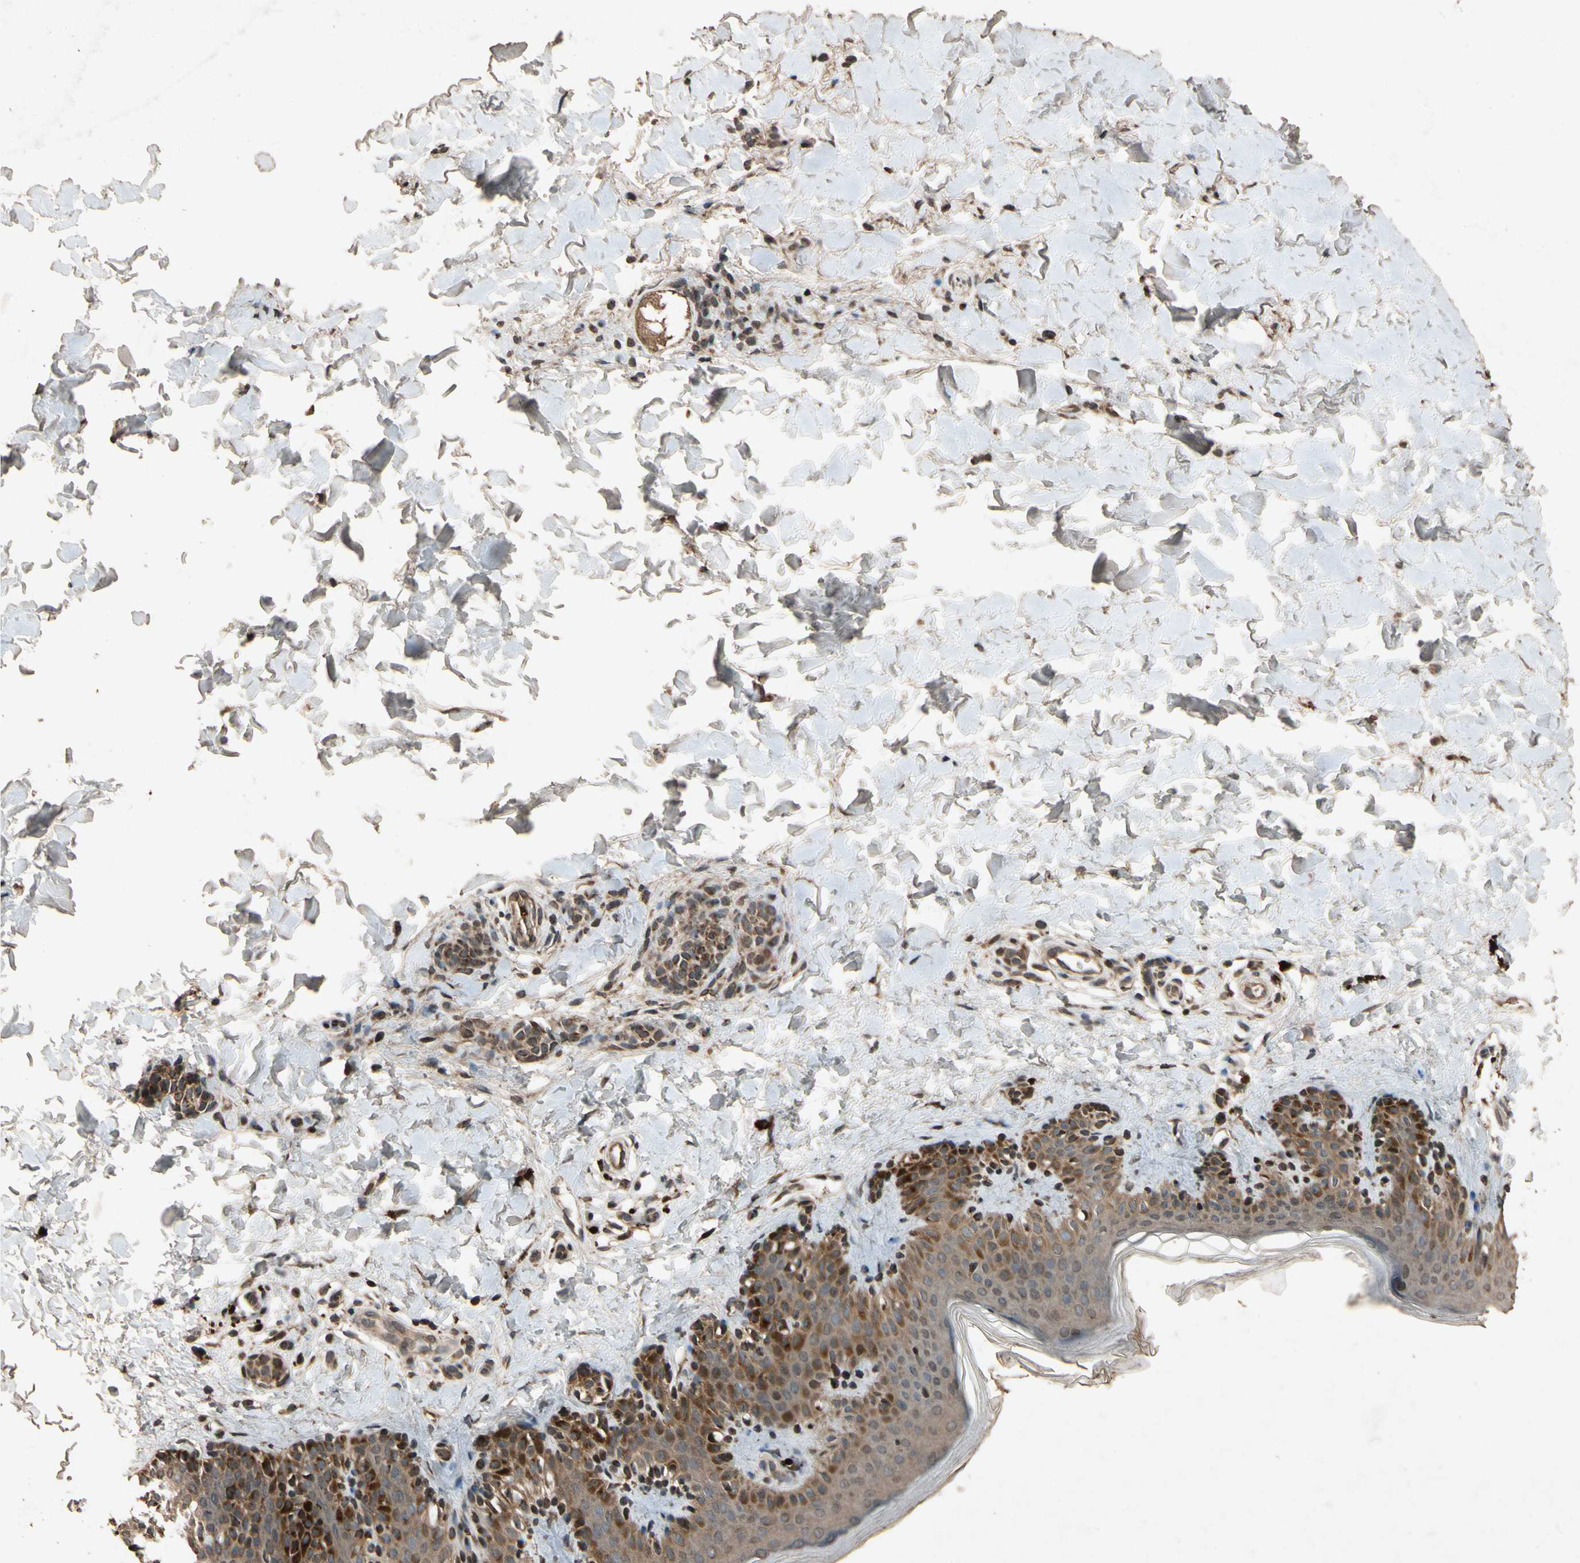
{"staining": {"intensity": "strong", "quantity": ">75%", "location": "cytoplasmic/membranous"}, "tissue": "skin", "cell_type": "Fibroblasts", "image_type": "normal", "snomed": [{"axis": "morphology", "description": "Normal tissue, NOS"}, {"axis": "topography", "description": "Skin"}], "caption": "A micrograph showing strong cytoplasmic/membranous expression in about >75% of fibroblasts in normal skin, as visualized by brown immunohistochemical staining.", "gene": "TXN2", "patient": {"sex": "male", "age": 16}}